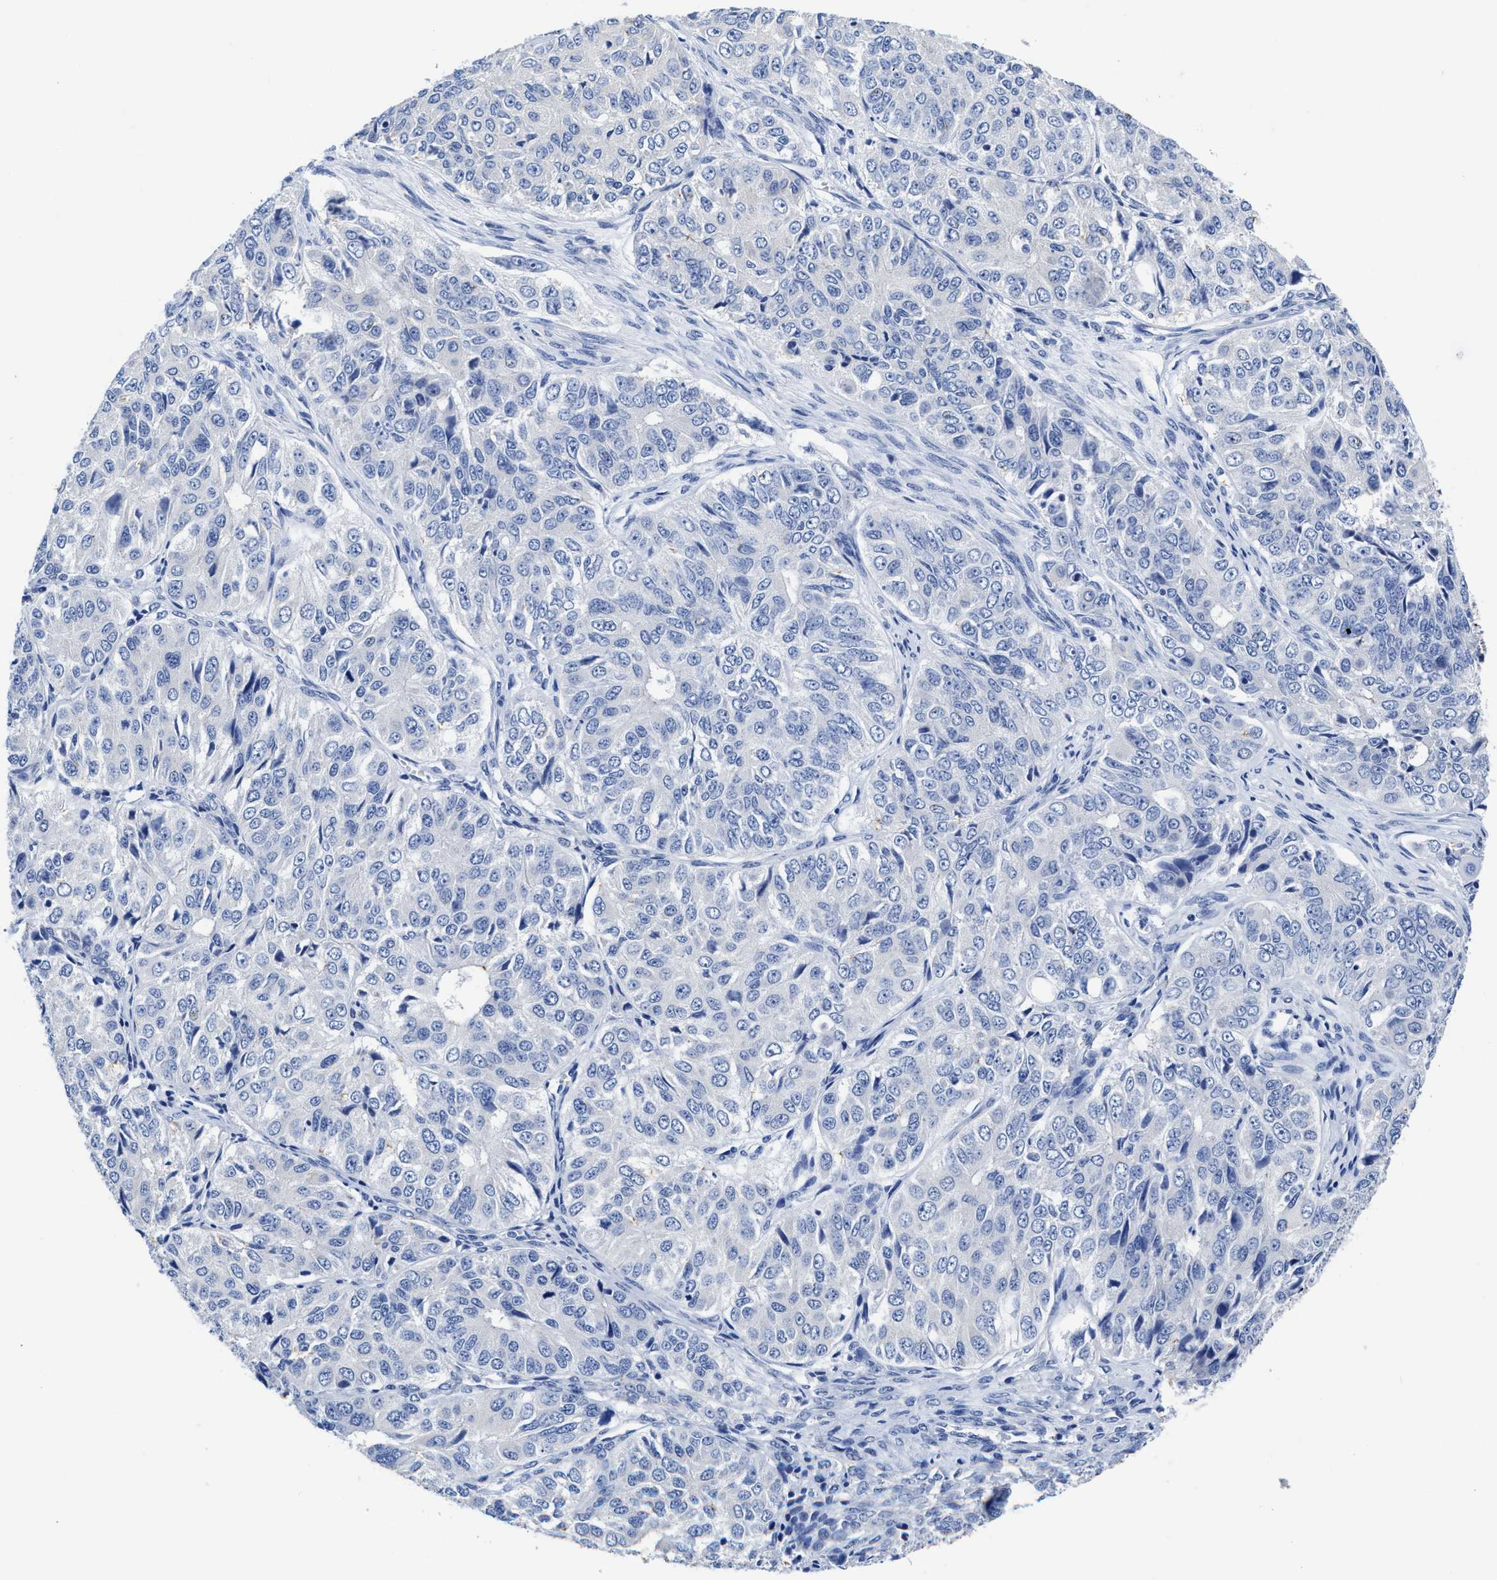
{"staining": {"intensity": "negative", "quantity": "none", "location": "none"}, "tissue": "ovarian cancer", "cell_type": "Tumor cells", "image_type": "cancer", "snomed": [{"axis": "morphology", "description": "Carcinoma, endometroid"}, {"axis": "topography", "description": "Ovary"}], "caption": "This is an immunohistochemistry (IHC) photomicrograph of human ovarian cancer (endometroid carcinoma). There is no positivity in tumor cells.", "gene": "HOOK1", "patient": {"sex": "female", "age": 51}}